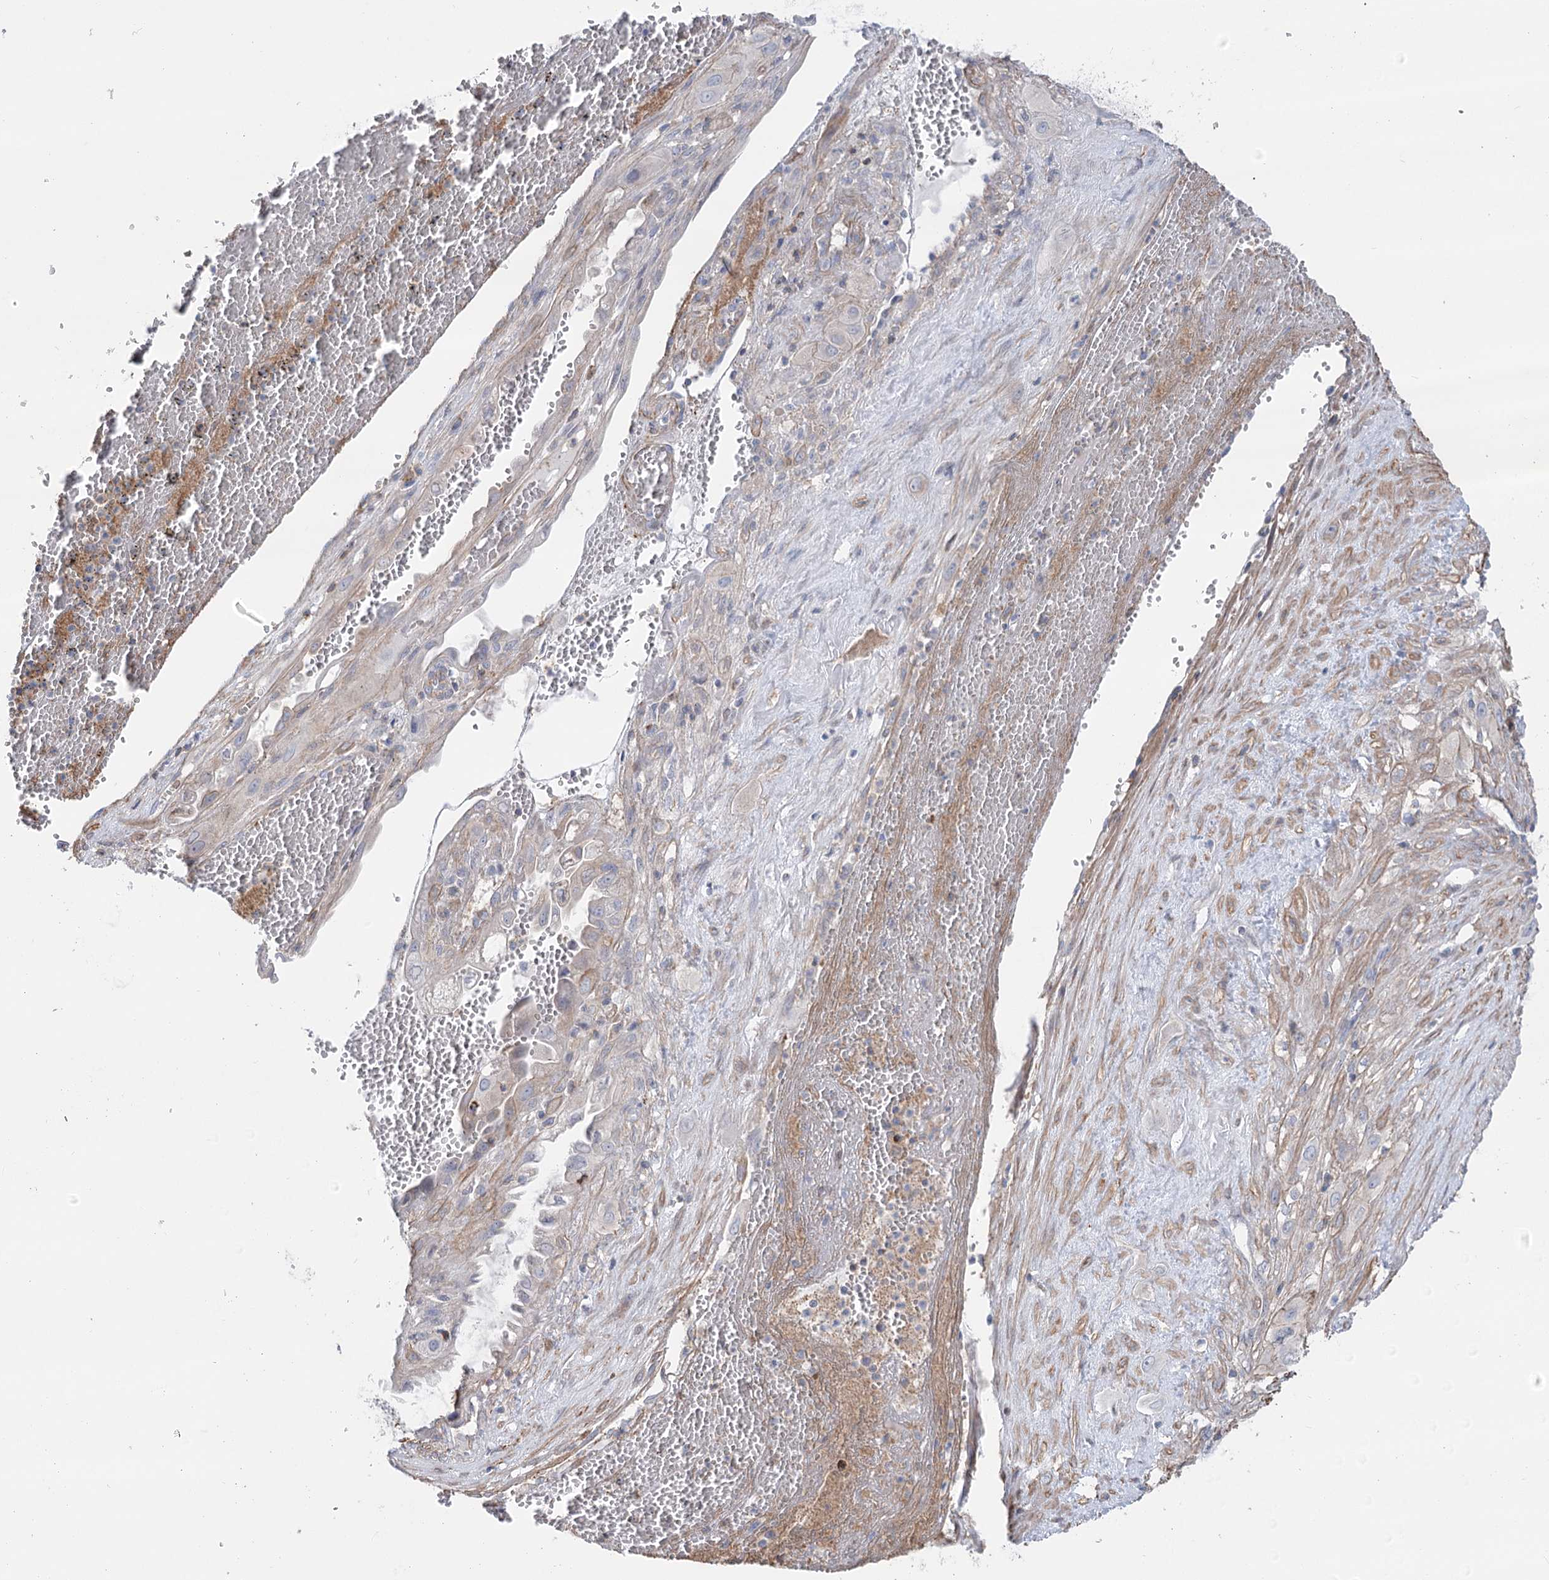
{"staining": {"intensity": "weak", "quantity": "<25%", "location": "cytoplasmic/membranous"}, "tissue": "cervical cancer", "cell_type": "Tumor cells", "image_type": "cancer", "snomed": [{"axis": "morphology", "description": "Squamous cell carcinoma, NOS"}, {"axis": "topography", "description": "Cervix"}], "caption": "This image is of cervical cancer stained with immunohistochemistry to label a protein in brown with the nuclei are counter-stained blue. There is no expression in tumor cells.", "gene": "LARP1B", "patient": {"sex": "female", "age": 34}}